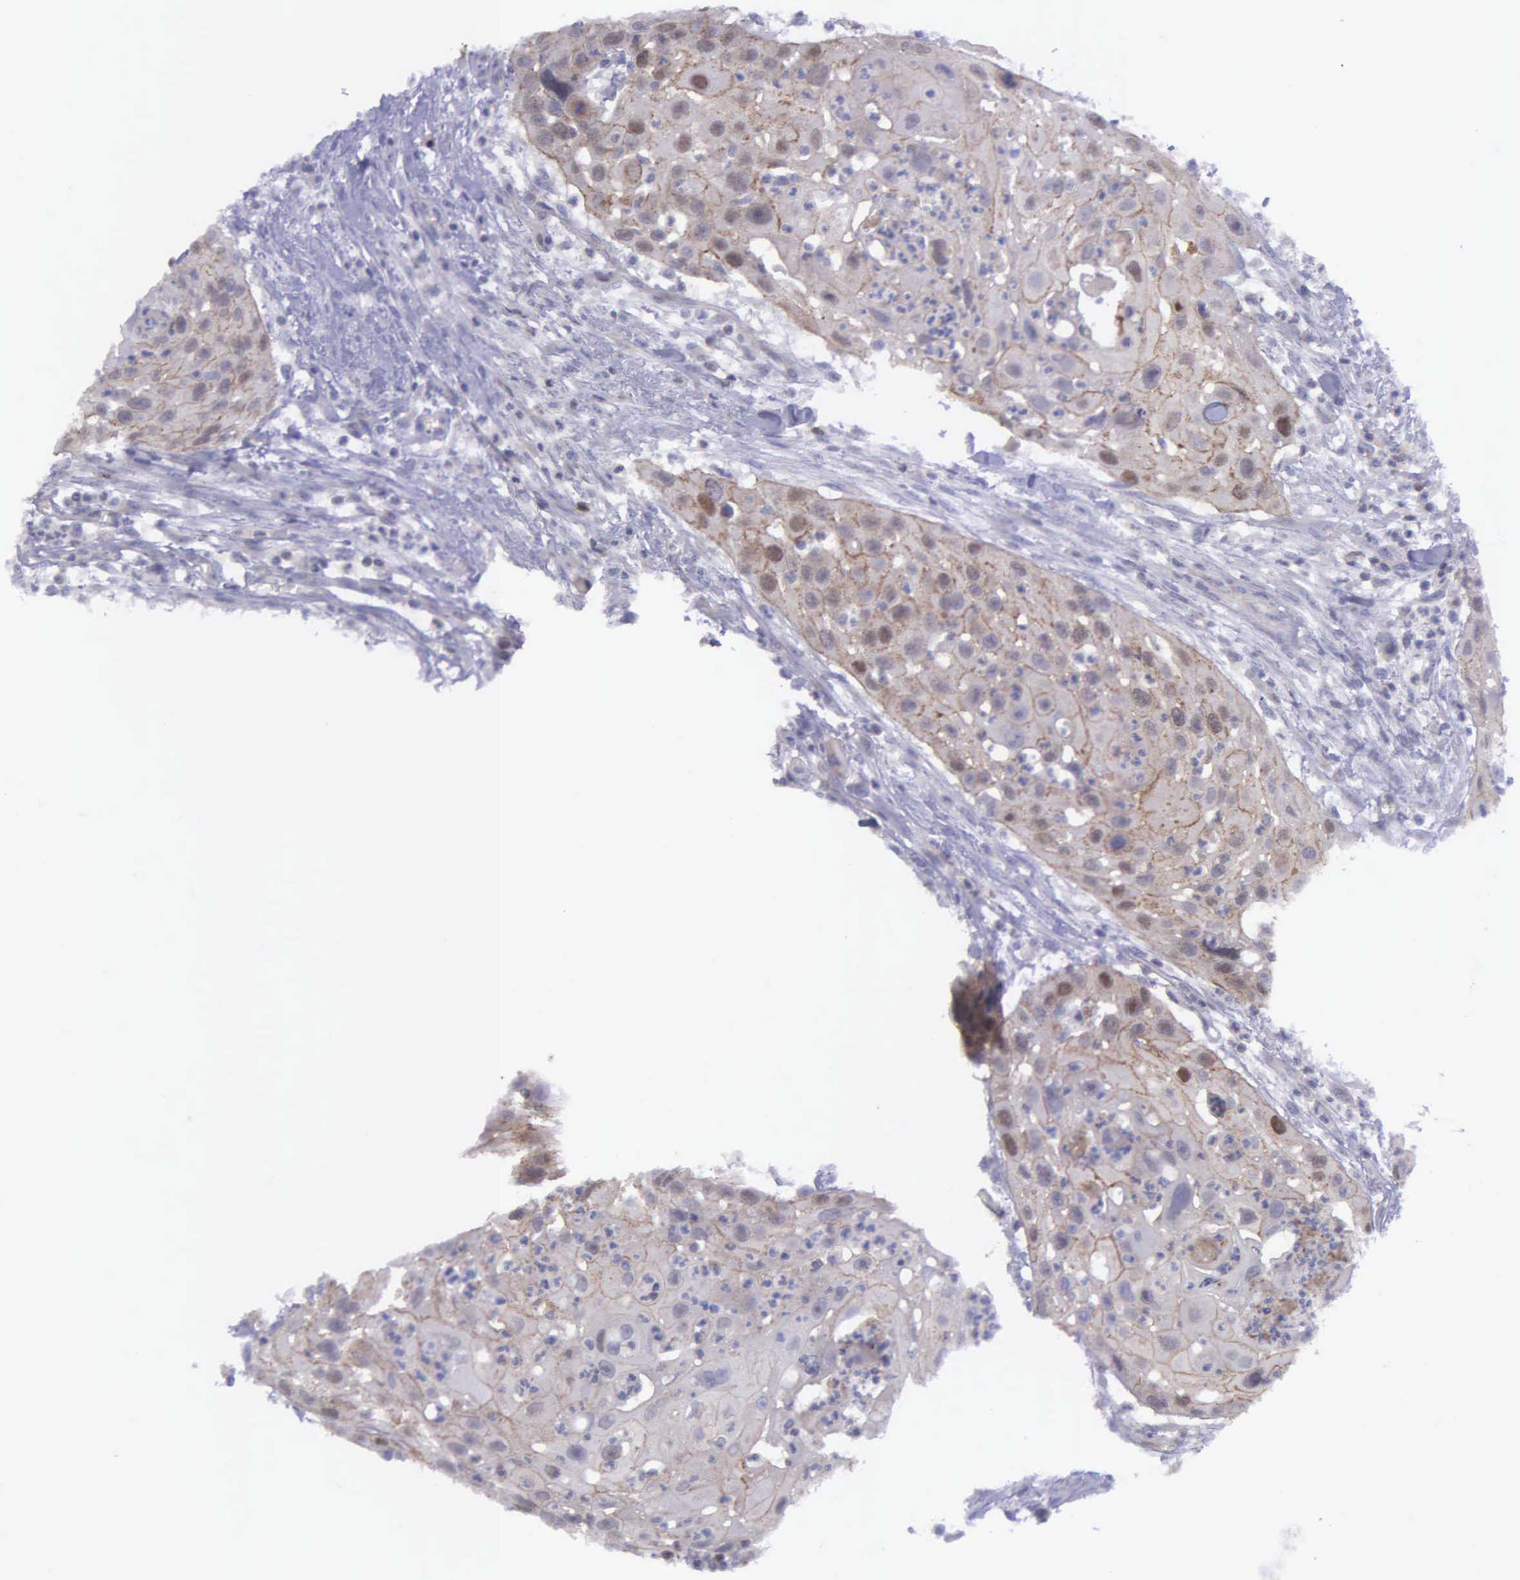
{"staining": {"intensity": "weak", "quantity": "25%-75%", "location": "cytoplasmic/membranous,nuclear"}, "tissue": "head and neck cancer", "cell_type": "Tumor cells", "image_type": "cancer", "snomed": [{"axis": "morphology", "description": "Squamous cell carcinoma, NOS"}, {"axis": "topography", "description": "Head-Neck"}], "caption": "High-power microscopy captured an IHC photomicrograph of head and neck cancer (squamous cell carcinoma), revealing weak cytoplasmic/membranous and nuclear expression in approximately 25%-75% of tumor cells.", "gene": "MICAL3", "patient": {"sex": "male", "age": 64}}